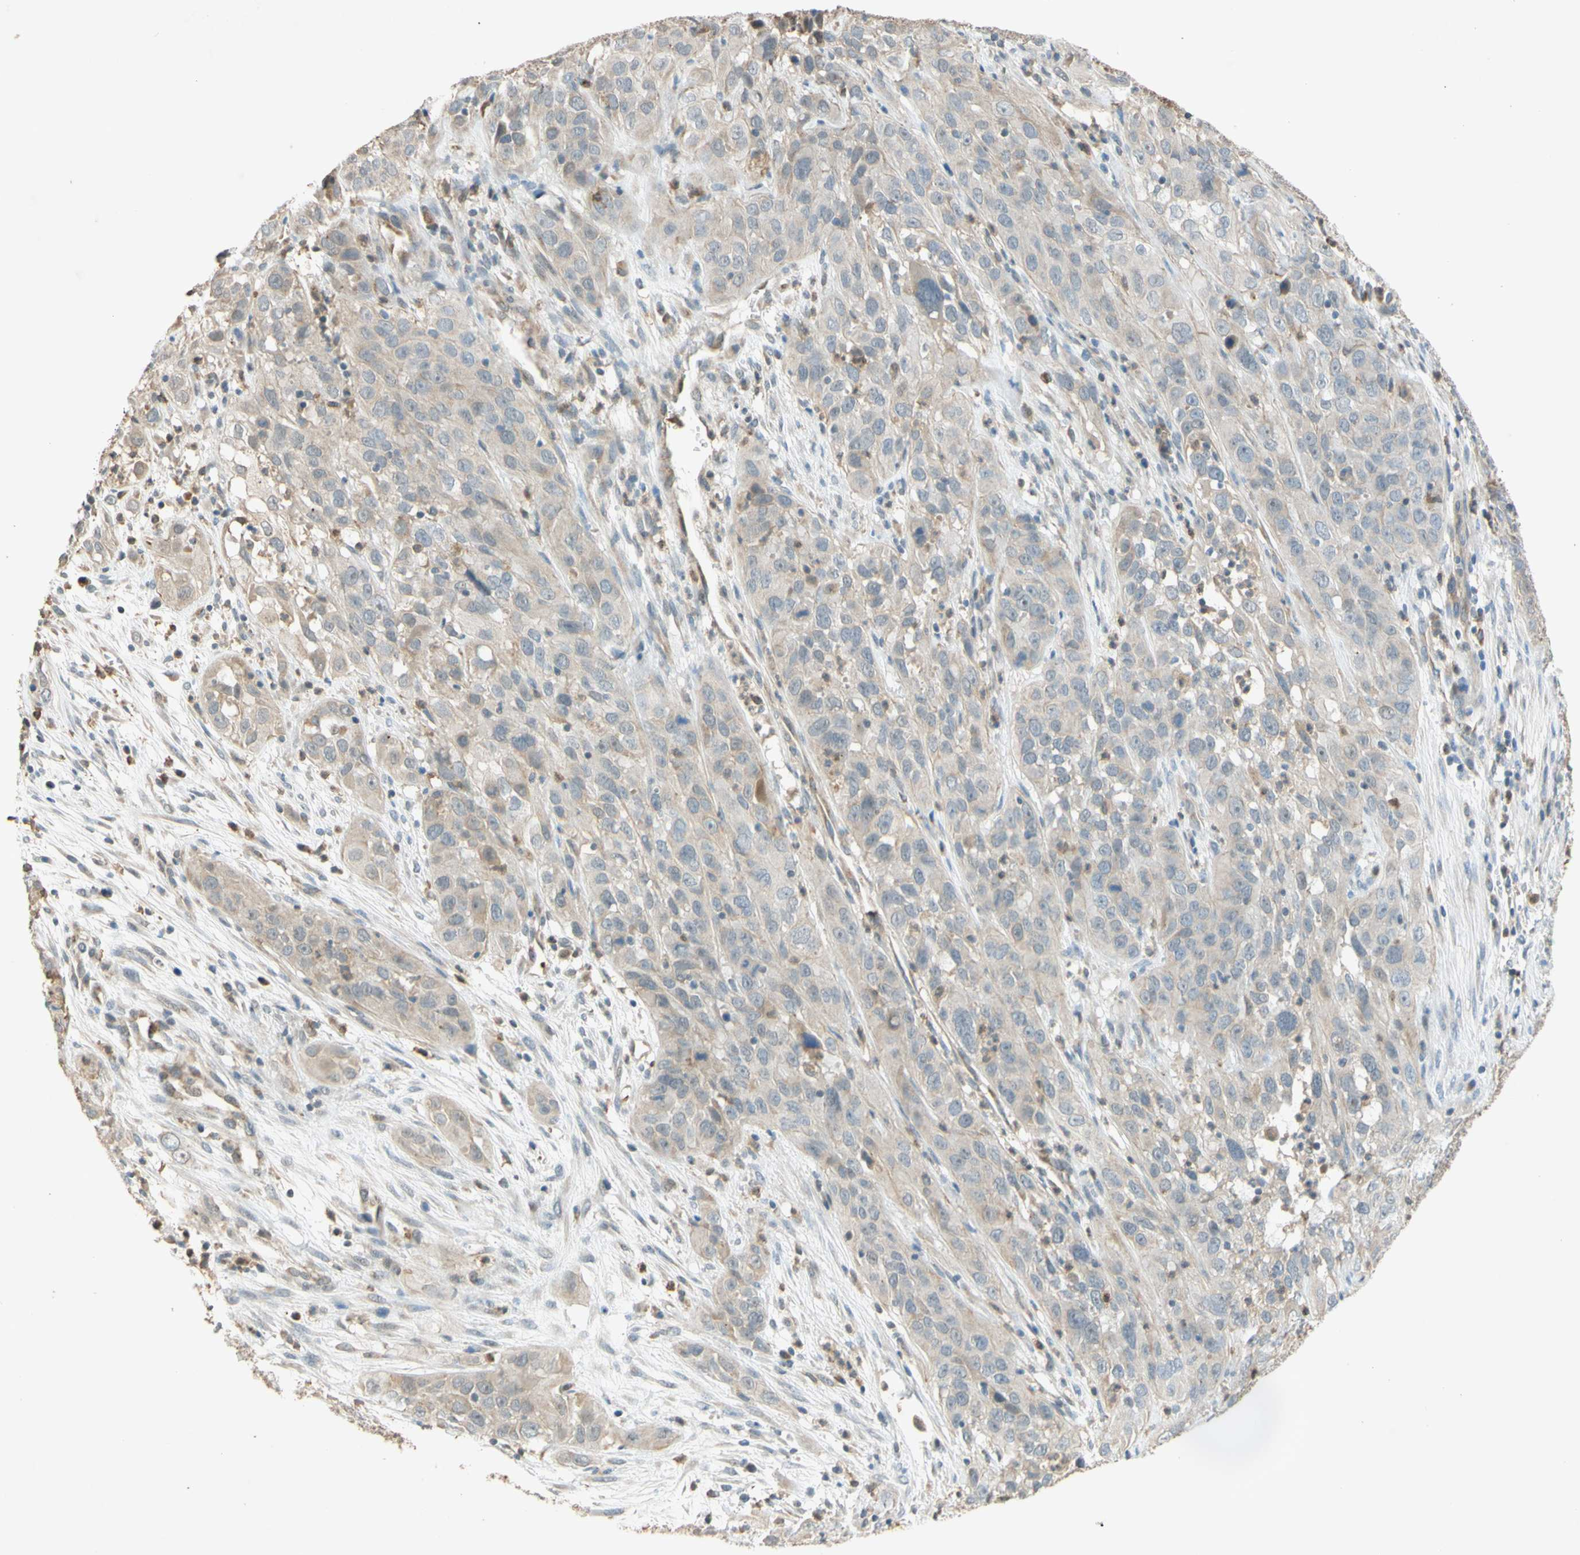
{"staining": {"intensity": "weak", "quantity": ">75%", "location": "cytoplasmic/membranous"}, "tissue": "cervical cancer", "cell_type": "Tumor cells", "image_type": "cancer", "snomed": [{"axis": "morphology", "description": "Squamous cell carcinoma, NOS"}, {"axis": "topography", "description": "Cervix"}], "caption": "Brown immunohistochemical staining in human cervical squamous cell carcinoma displays weak cytoplasmic/membranous expression in approximately >75% of tumor cells.", "gene": "GATA1", "patient": {"sex": "female", "age": 32}}